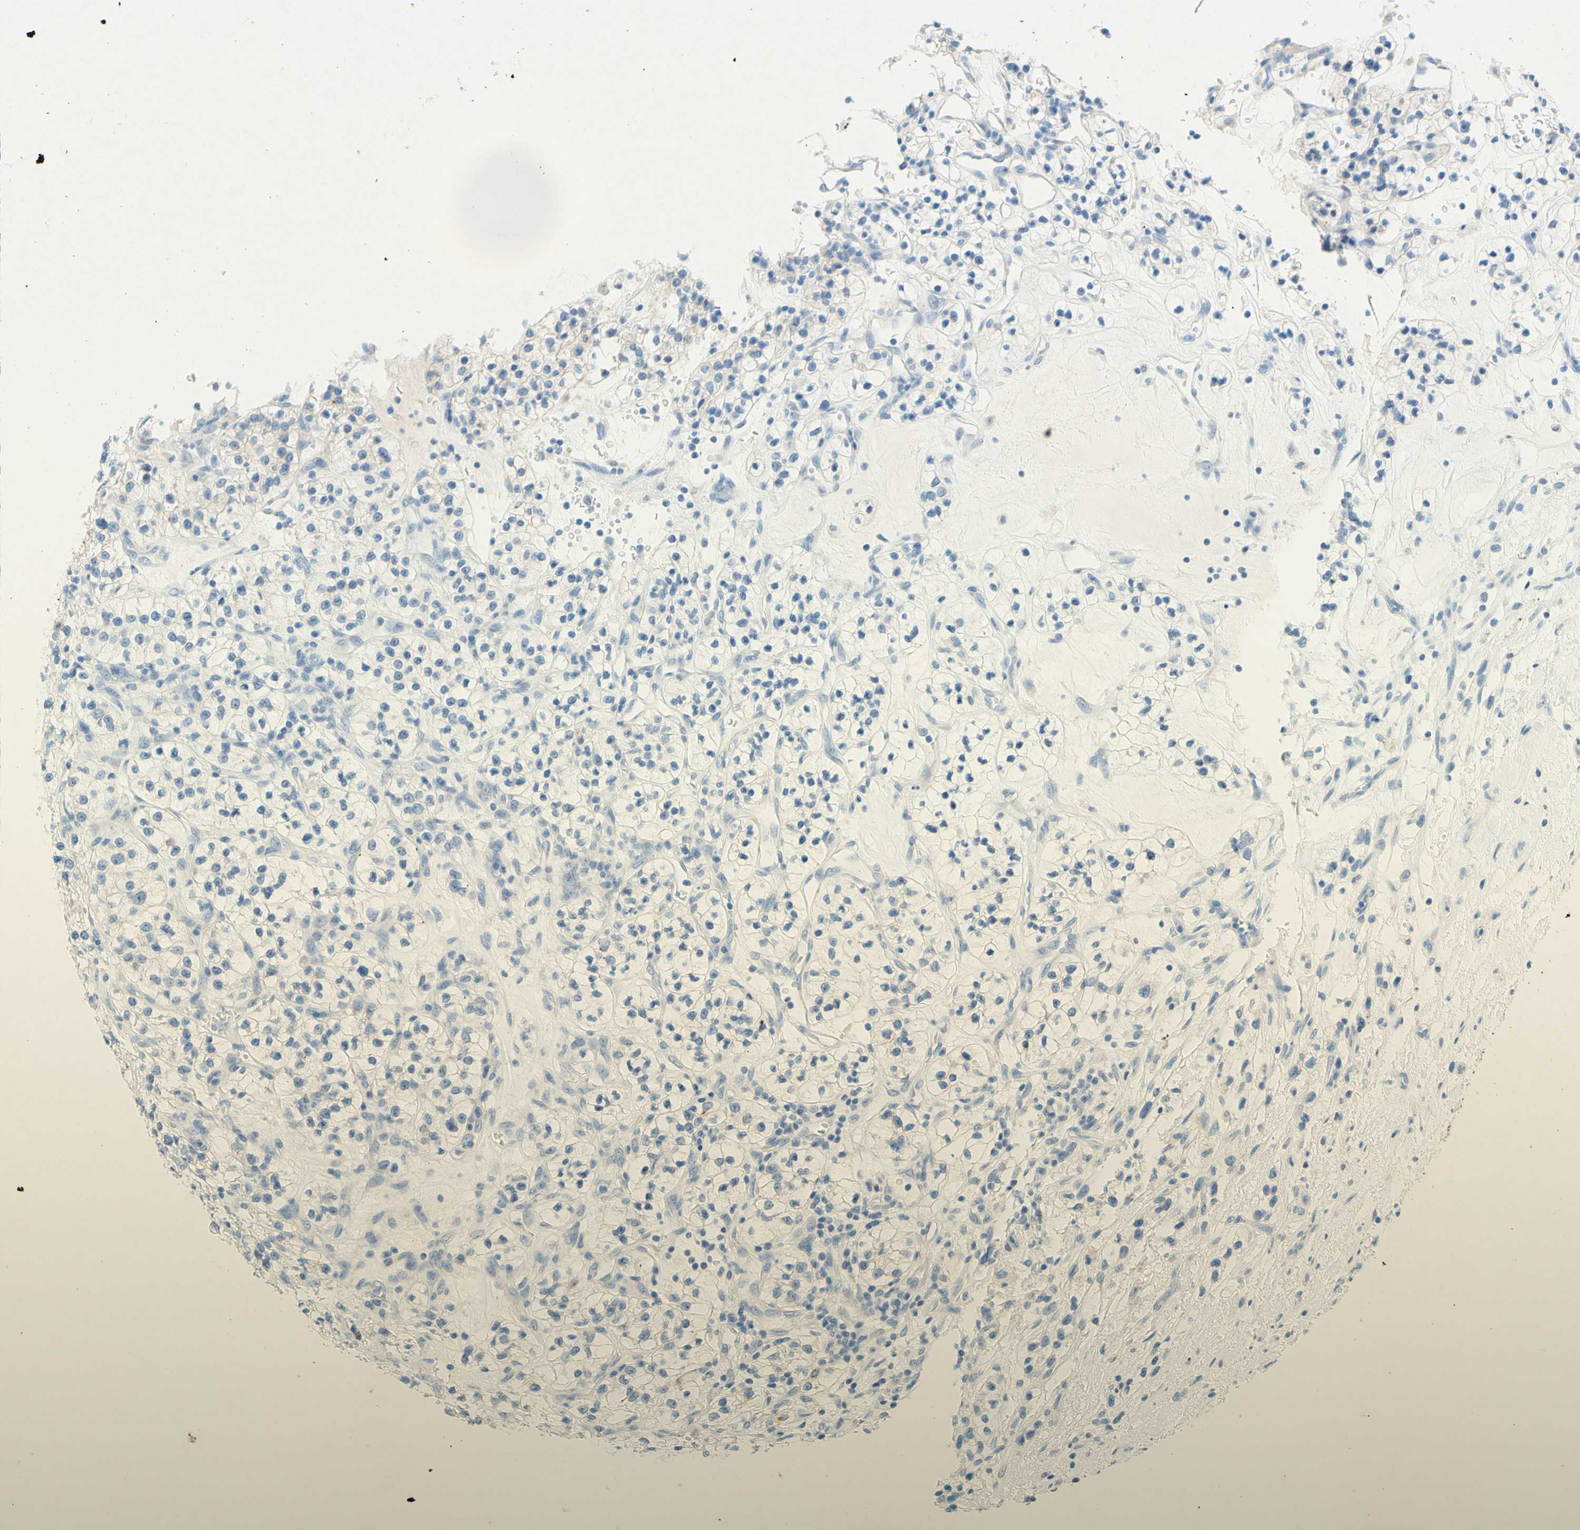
{"staining": {"intensity": "negative", "quantity": "none", "location": "none"}, "tissue": "renal cancer", "cell_type": "Tumor cells", "image_type": "cancer", "snomed": [{"axis": "morphology", "description": "Adenocarcinoma, NOS"}, {"axis": "topography", "description": "Kidney"}], "caption": "A histopathology image of human renal cancer (adenocarcinoma) is negative for staining in tumor cells.", "gene": "SLC46A1", "patient": {"sex": "female", "age": 57}}